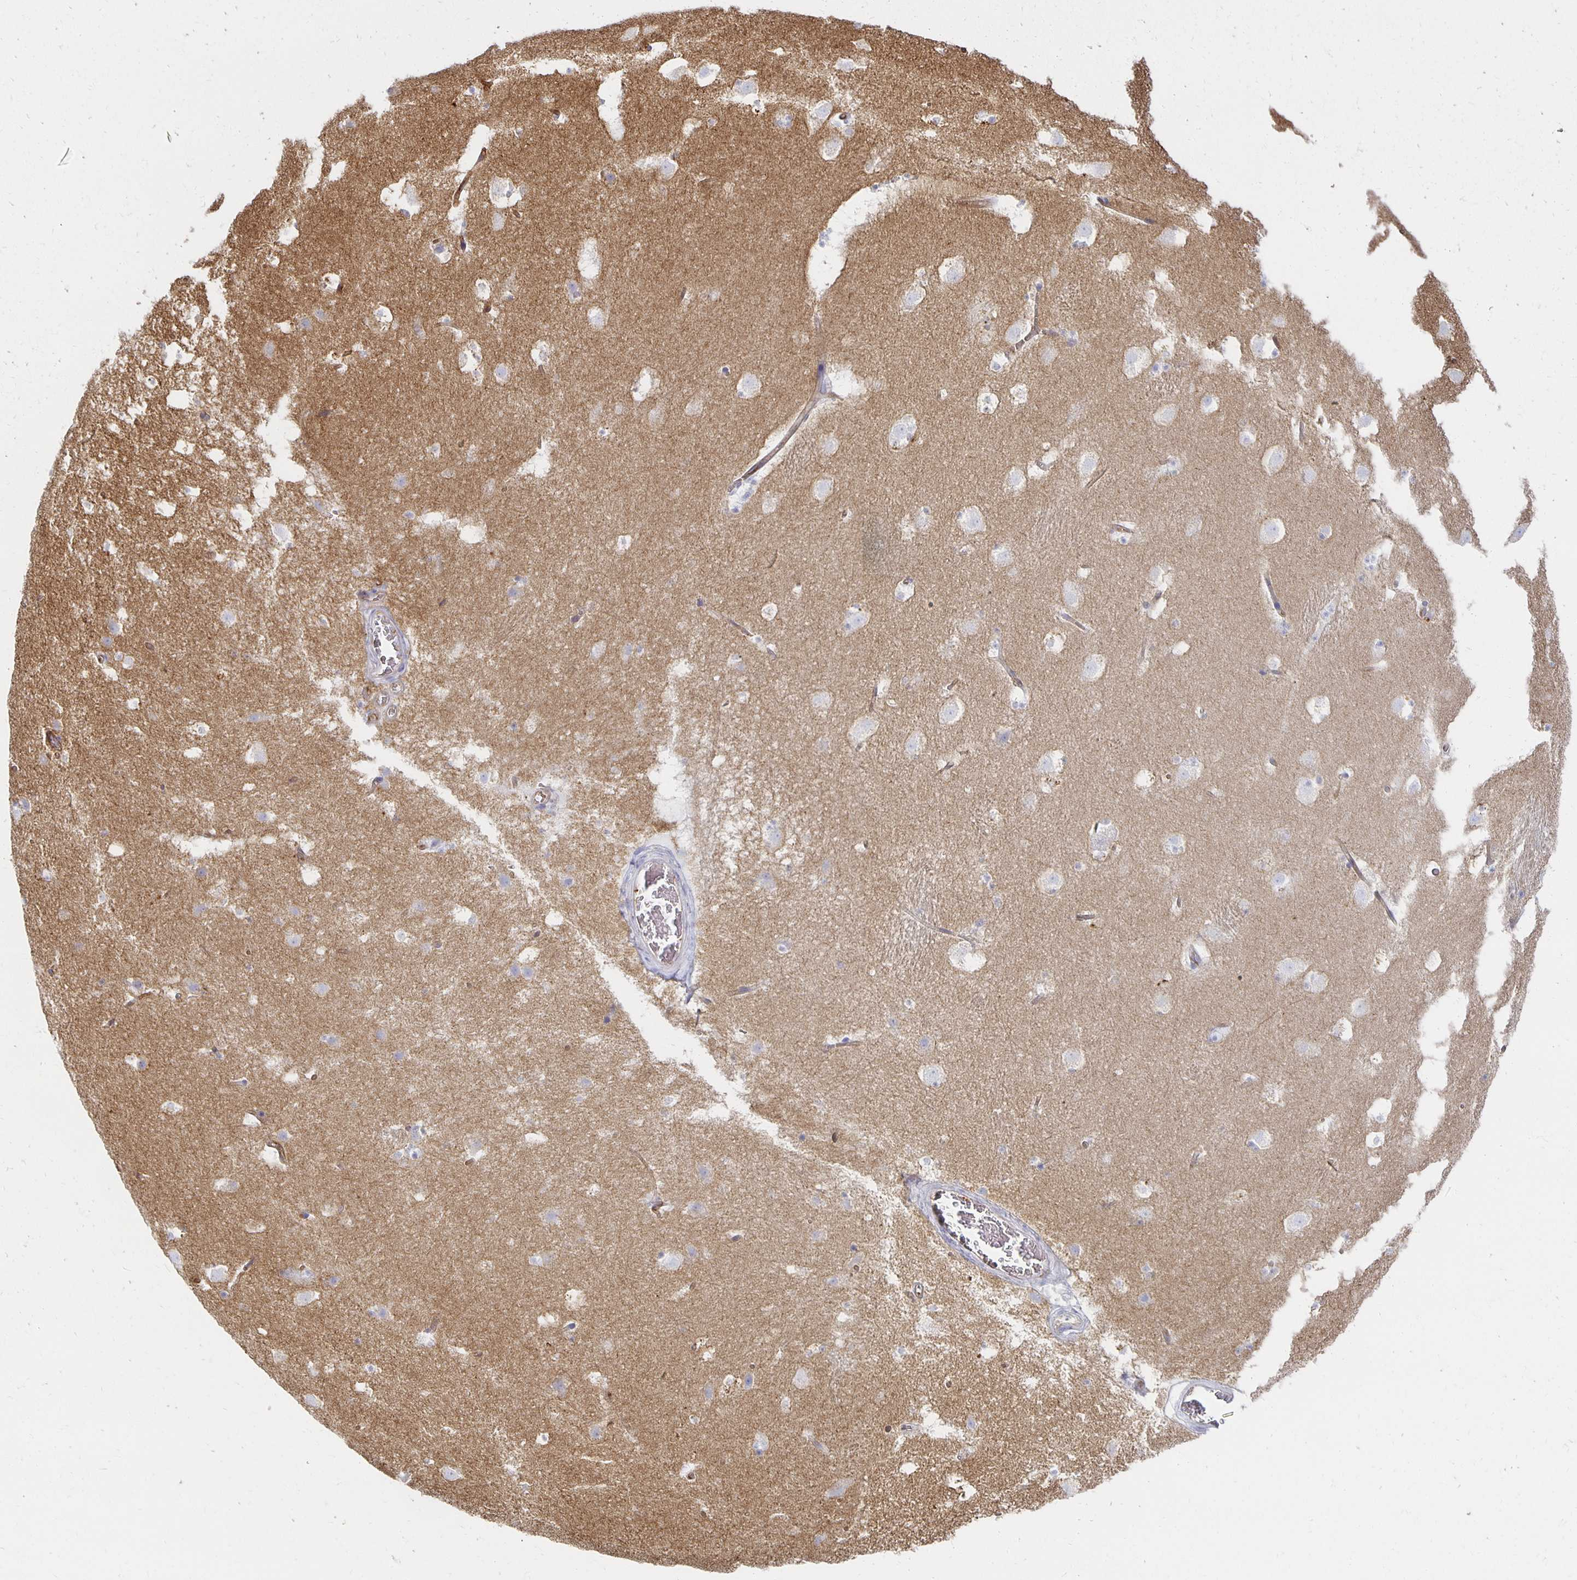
{"staining": {"intensity": "negative", "quantity": "none", "location": "none"}, "tissue": "caudate", "cell_type": "Glial cells", "image_type": "normal", "snomed": [{"axis": "morphology", "description": "Normal tissue, NOS"}, {"axis": "topography", "description": "Lateral ventricle wall"}], "caption": "This is a histopathology image of immunohistochemistry (IHC) staining of normal caudate, which shows no positivity in glial cells.", "gene": "TAAR1", "patient": {"sex": "male", "age": 37}}